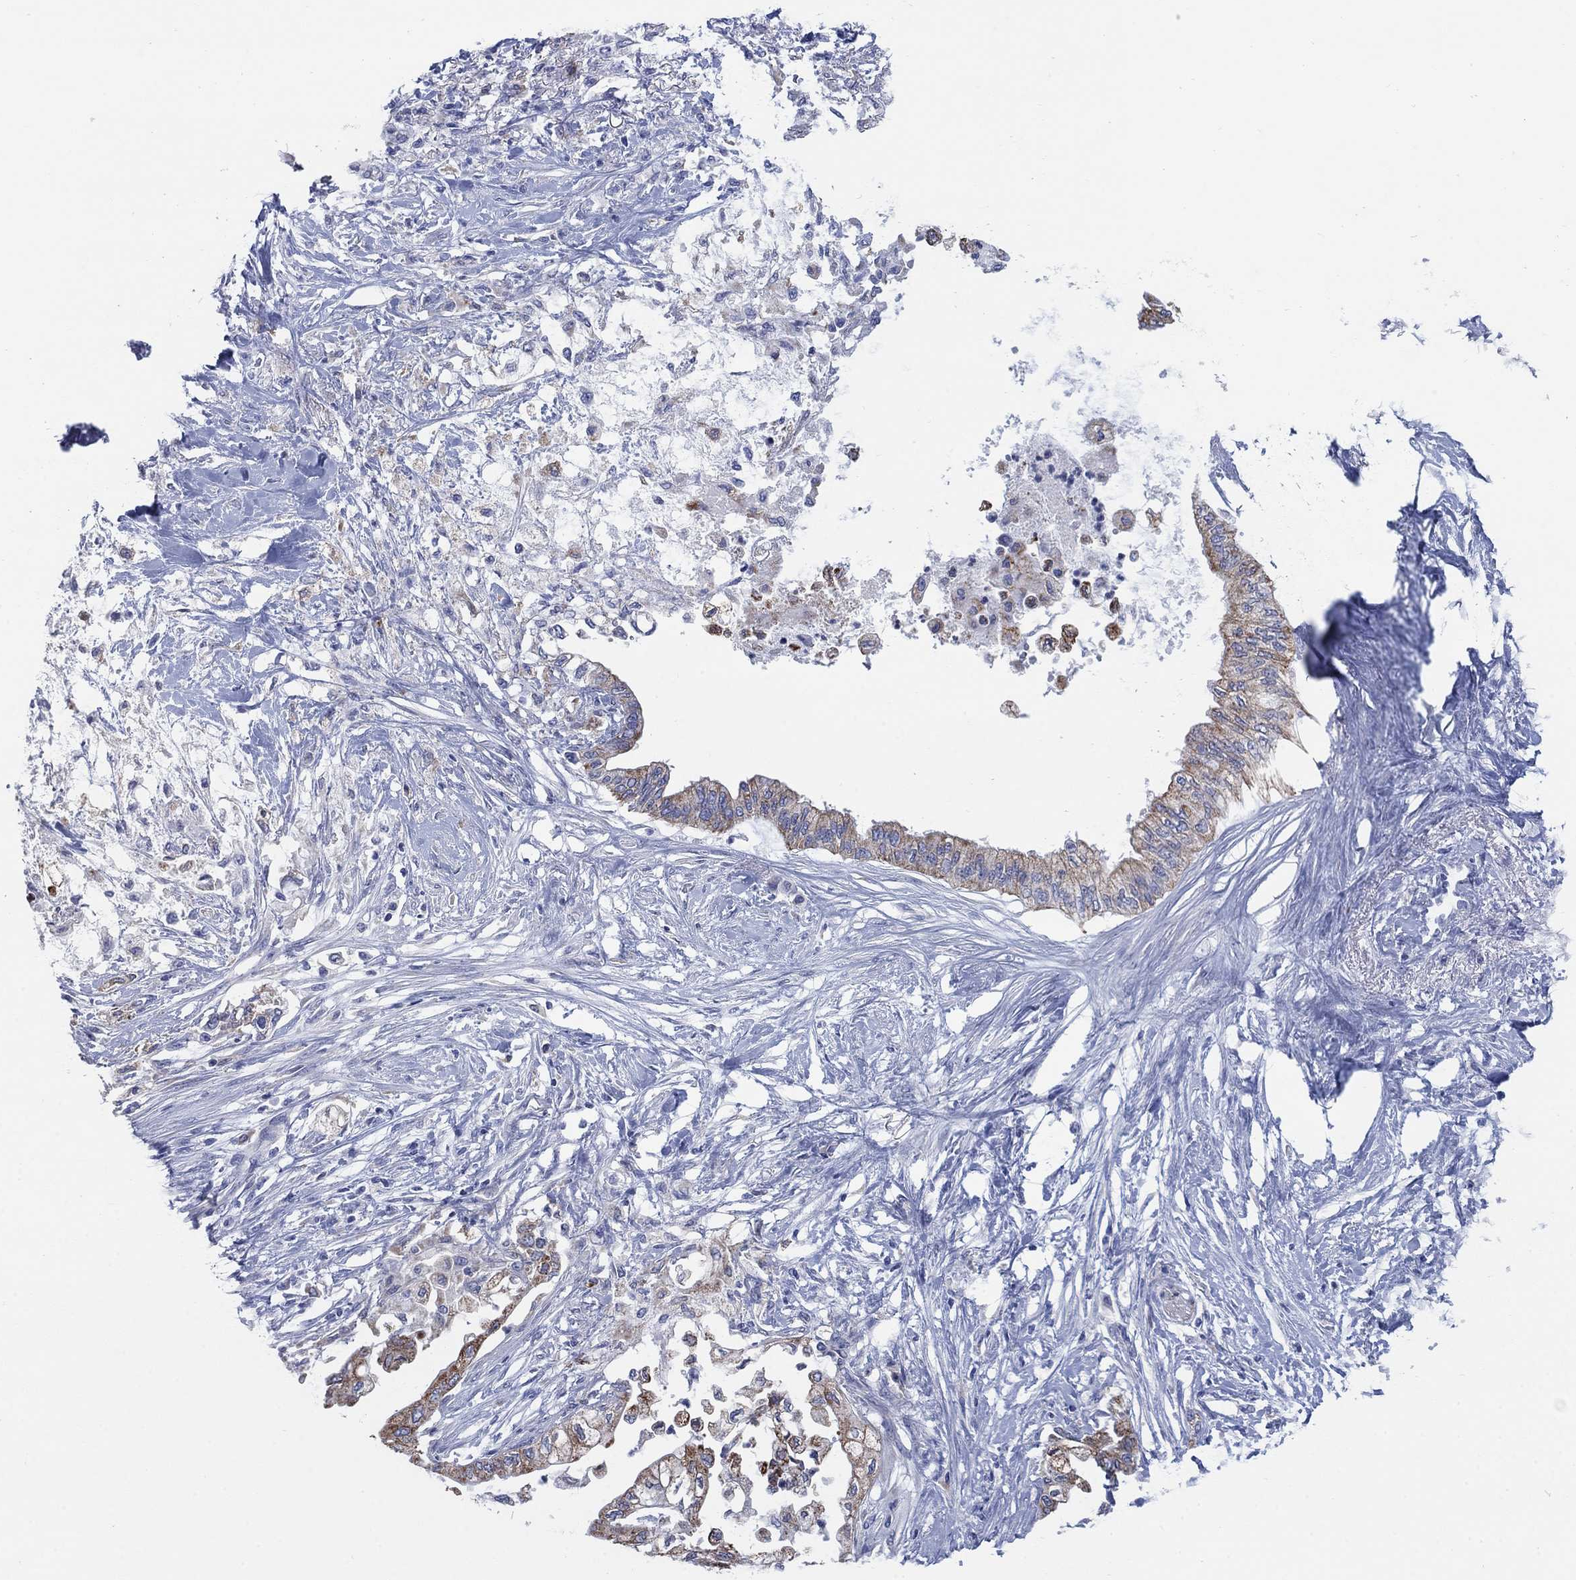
{"staining": {"intensity": "moderate", "quantity": ">75%", "location": "cytoplasmic/membranous"}, "tissue": "pancreatic cancer", "cell_type": "Tumor cells", "image_type": "cancer", "snomed": [{"axis": "morphology", "description": "Normal tissue, NOS"}, {"axis": "morphology", "description": "Adenocarcinoma, NOS"}, {"axis": "topography", "description": "Pancreas"}, {"axis": "topography", "description": "Duodenum"}], "caption": "High-magnification brightfield microscopy of pancreatic adenocarcinoma stained with DAB (3,3'-diaminobenzidine) (brown) and counterstained with hematoxylin (blue). tumor cells exhibit moderate cytoplasmic/membranous expression is appreciated in about>75% of cells.", "gene": "SCCPDH", "patient": {"sex": "female", "age": 60}}